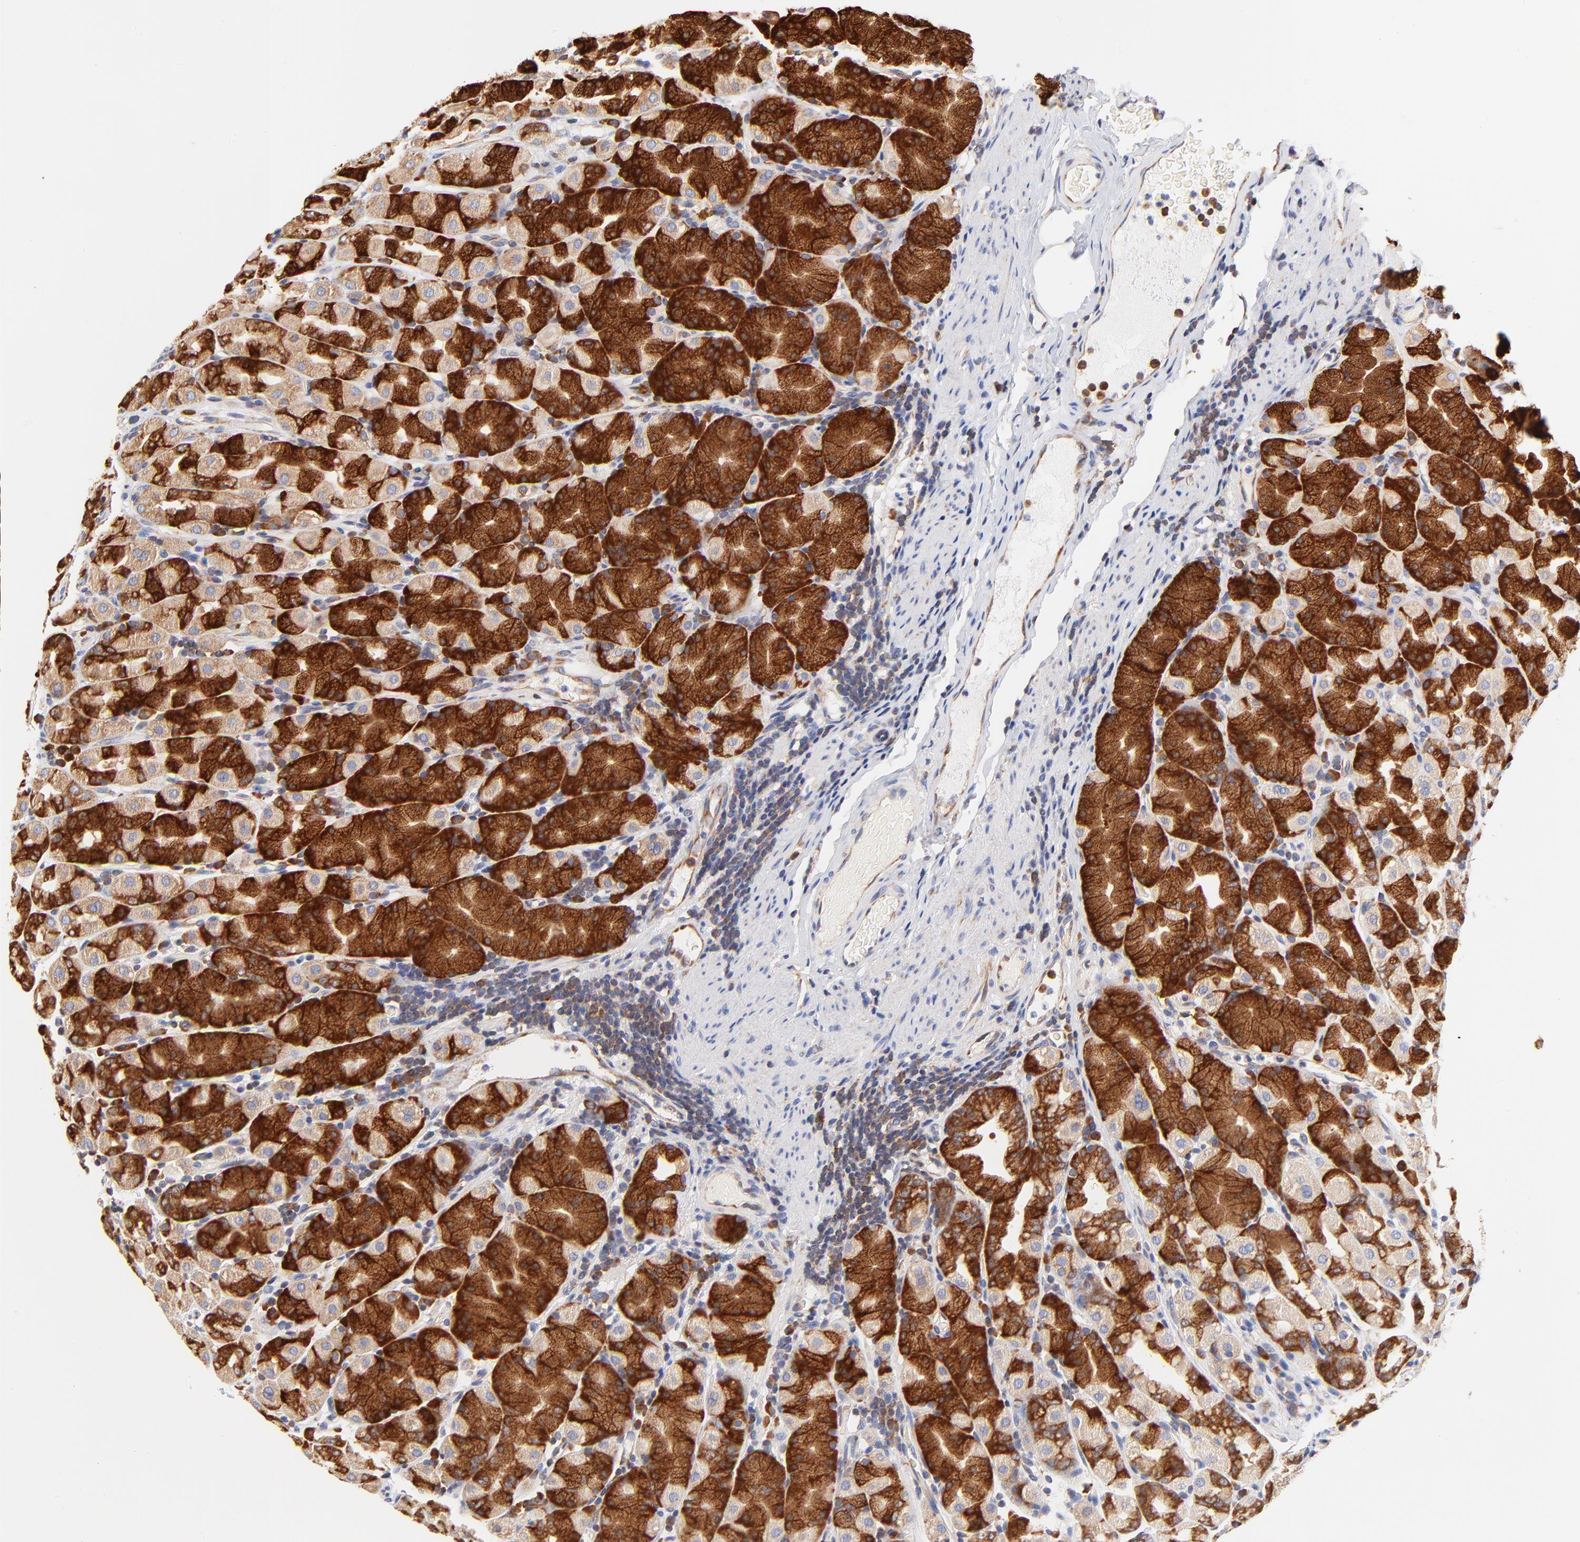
{"staining": {"intensity": "strong", "quantity": ">75%", "location": "cytoplasmic/membranous"}, "tissue": "stomach", "cell_type": "Glandular cells", "image_type": "normal", "snomed": [{"axis": "morphology", "description": "Normal tissue, NOS"}, {"axis": "topography", "description": "Stomach, upper"}], "caption": "Immunohistochemical staining of unremarkable human stomach shows >75% levels of strong cytoplasmic/membranous protein staining in about >75% of glandular cells.", "gene": "RPL27", "patient": {"sex": "male", "age": 68}}